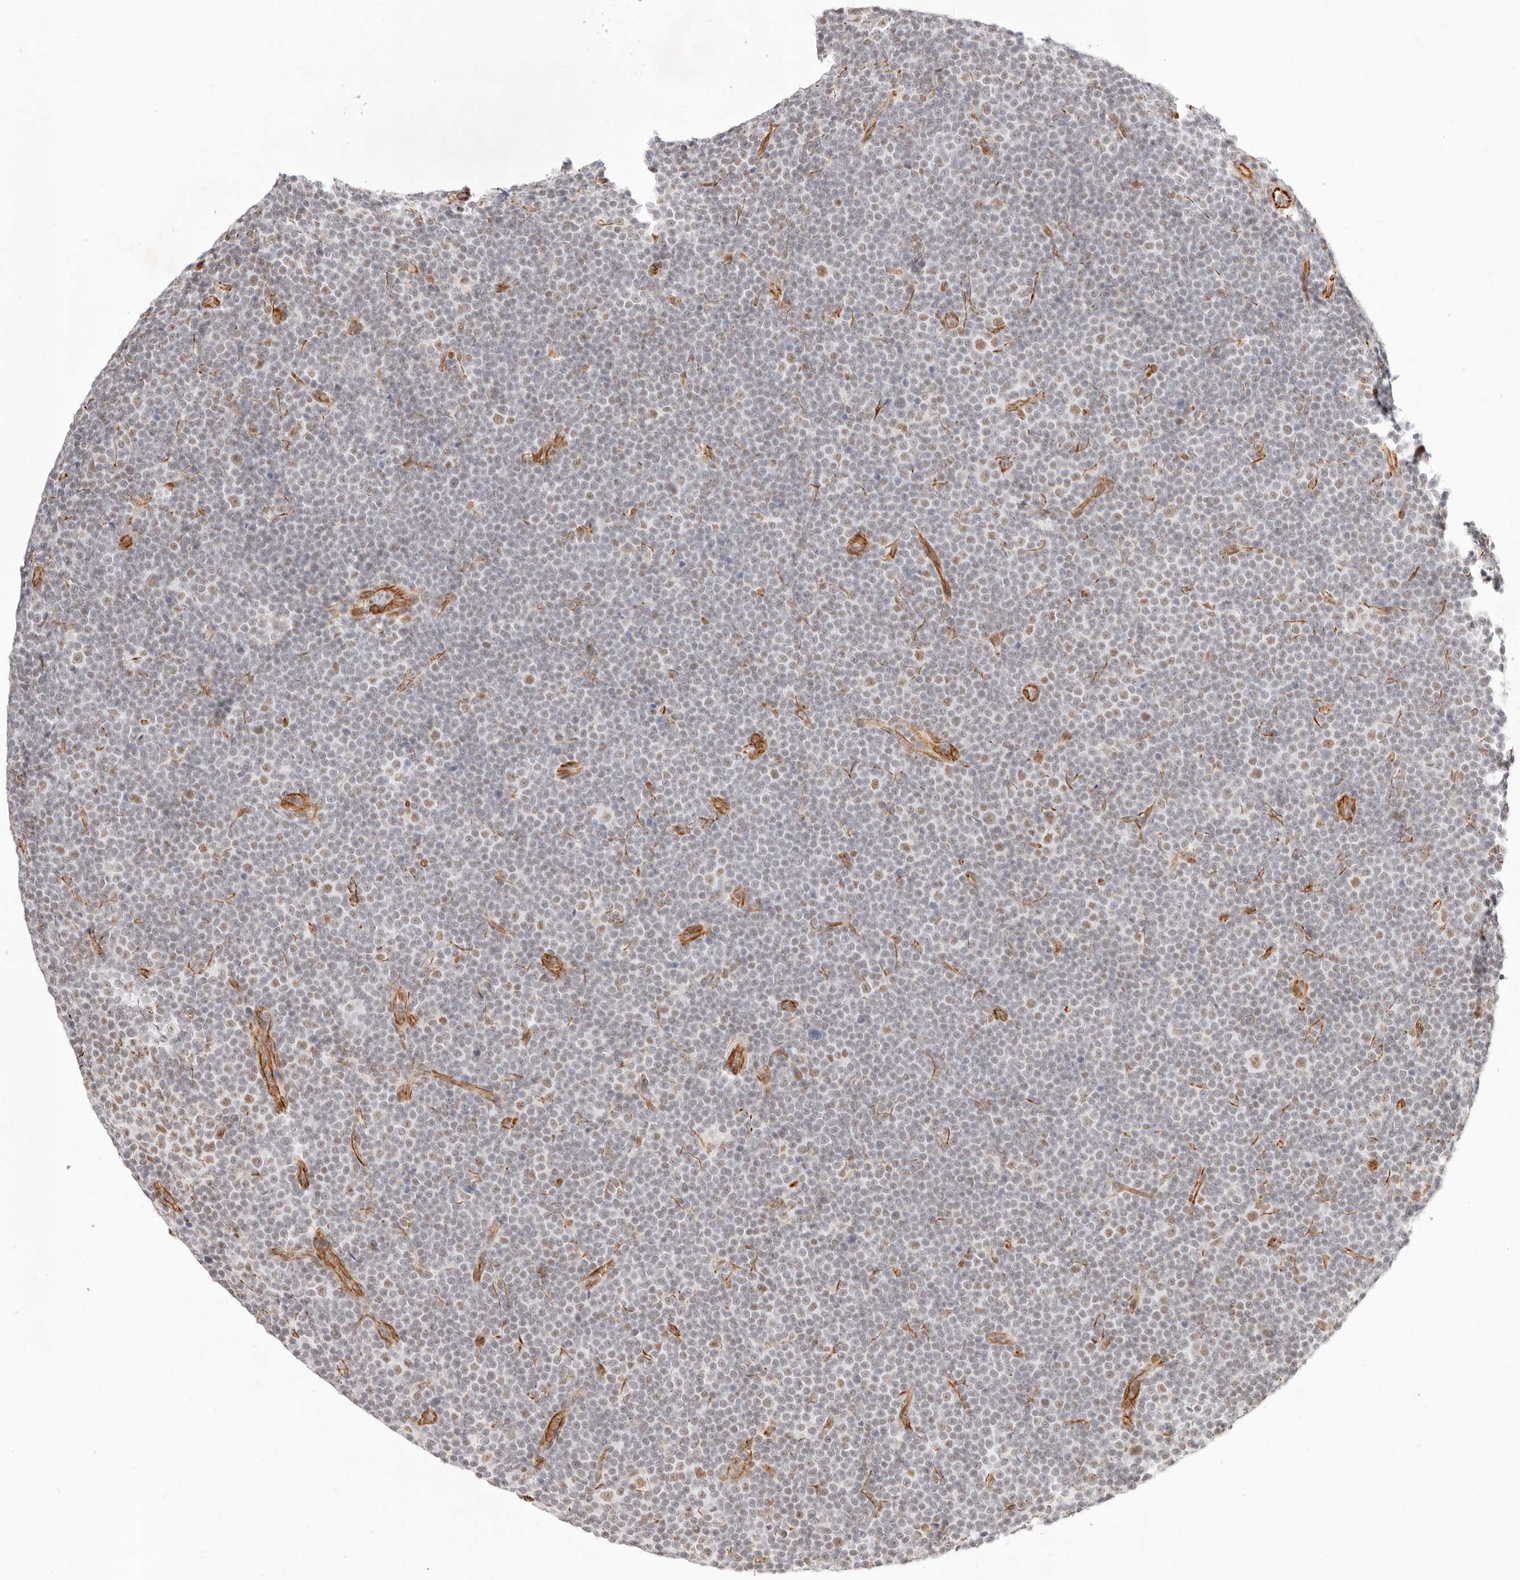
{"staining": {"intensity": "negative", "quantity": "none", "location": "none"}, "tissue": "lymphoma", "cell_type": "Tumor cells", "image_type": "cancer", "snomed": [{"axis": "morphology", "description": "Malignant lymphoma, non-Hodgkin's type, Low grade"}, {"axis": "topography", "description": "Lymph node"}], "caption": "Tumor cells show no significant protein expression in malignant lymphoma, non-Hodgkin's type (low-grade).", "gene": "ZC3H11A", "patient": {"sex": "female", "age": 67}}